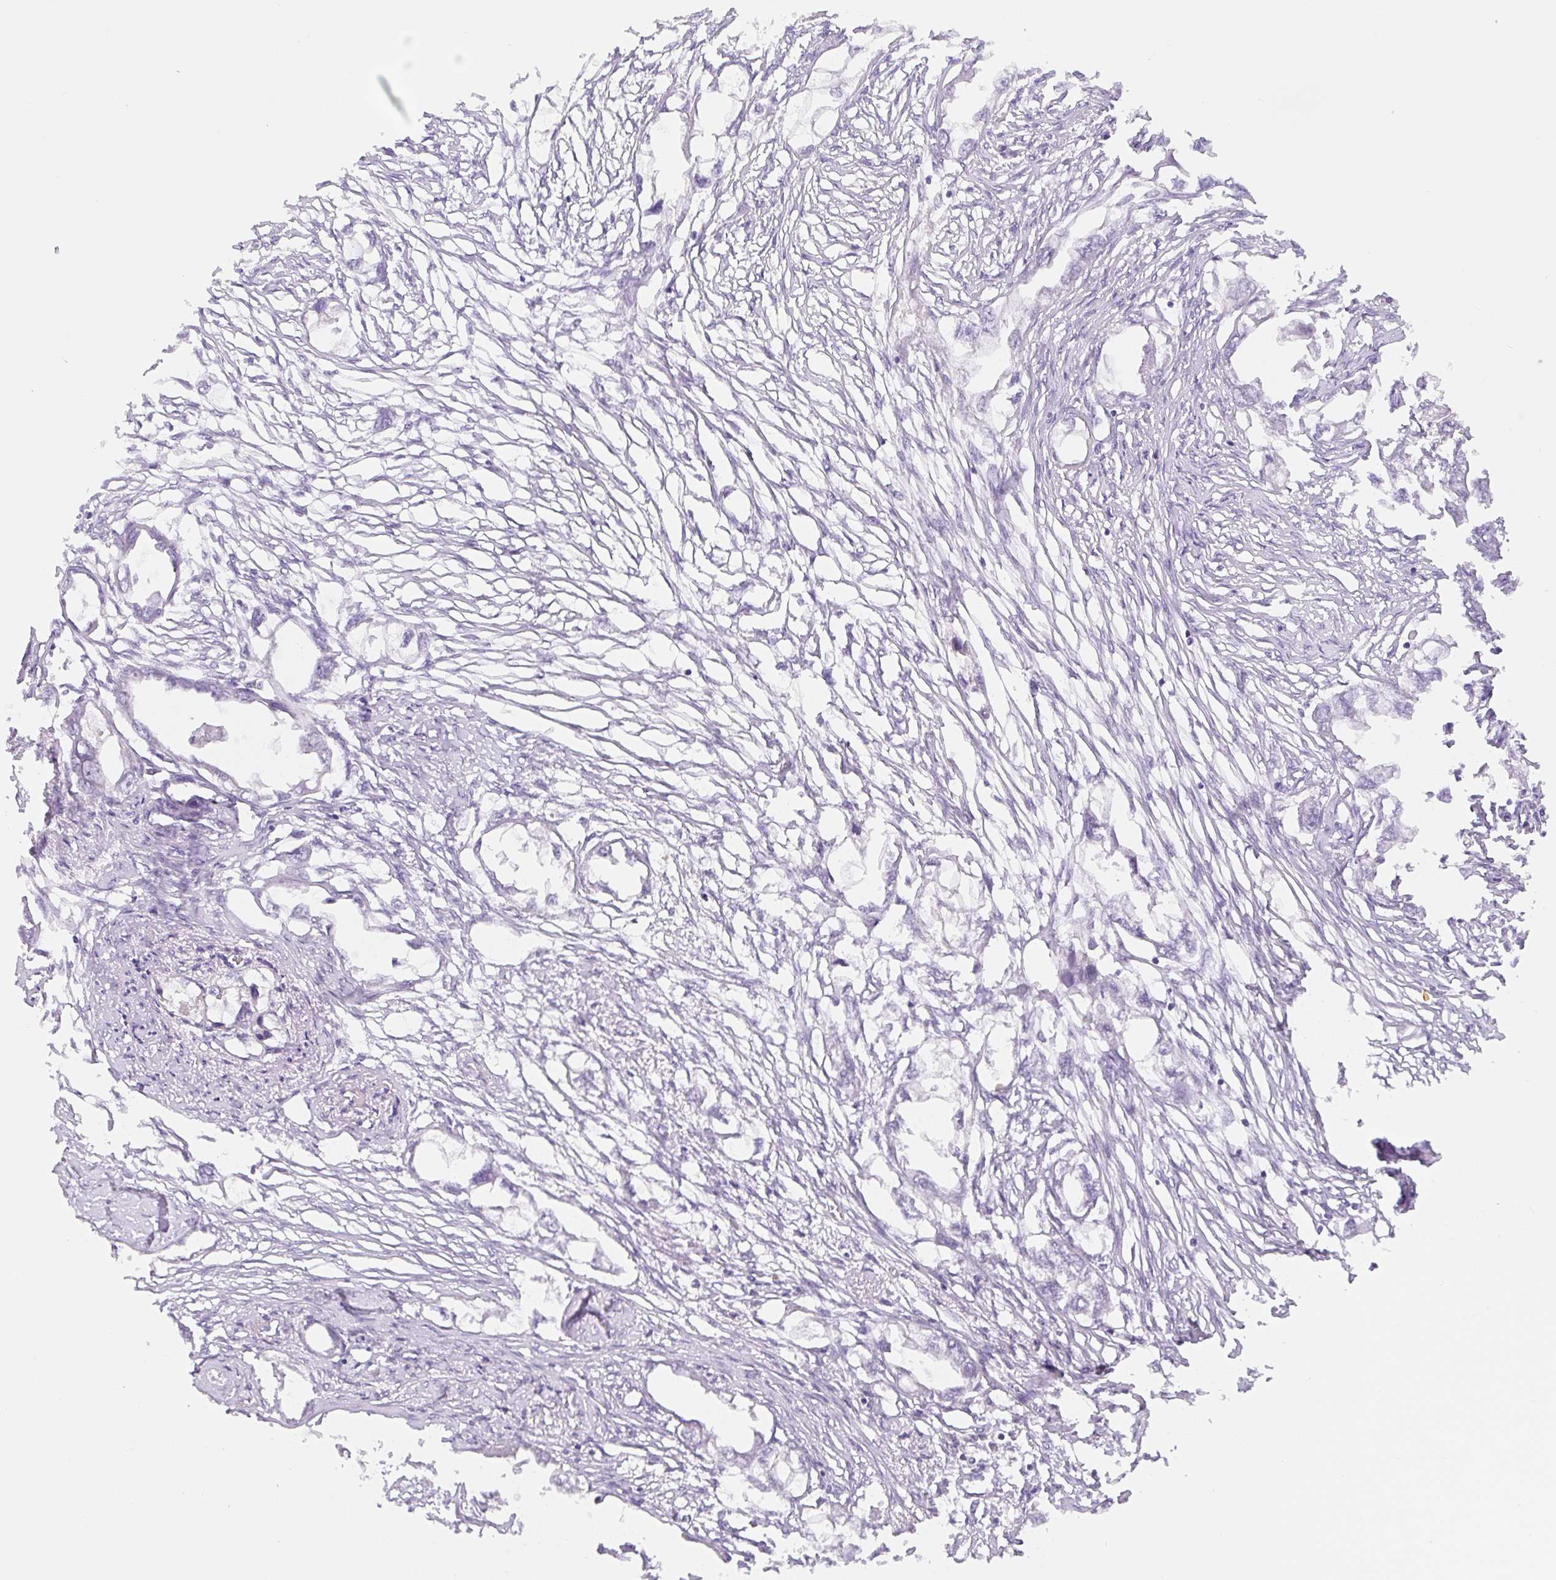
{"staining": {"intensity": "negative", "quantity": "none", "location": "none"}, "tissue": "endometrial cancer", "cell_type": "Tumor cells", "image_type": "cancer", "snomed": [{"axis": "morphology", "description": "Adenocarcinoma, NOS"}, {"axis": "morphology", "description": "Adenocarcinoma, metastatic, NOS"}, {"axis": "topography", "description": "Adipose tissue"}, {"axis": "topography", "description": "Endometrium"}], "caption": "The immunohistochemistry micrograph has no significant expression in tumor cells of endometrial cancer tissue.", "gene": "MIA2", "patient": {"sex": "female", "age": 67}}